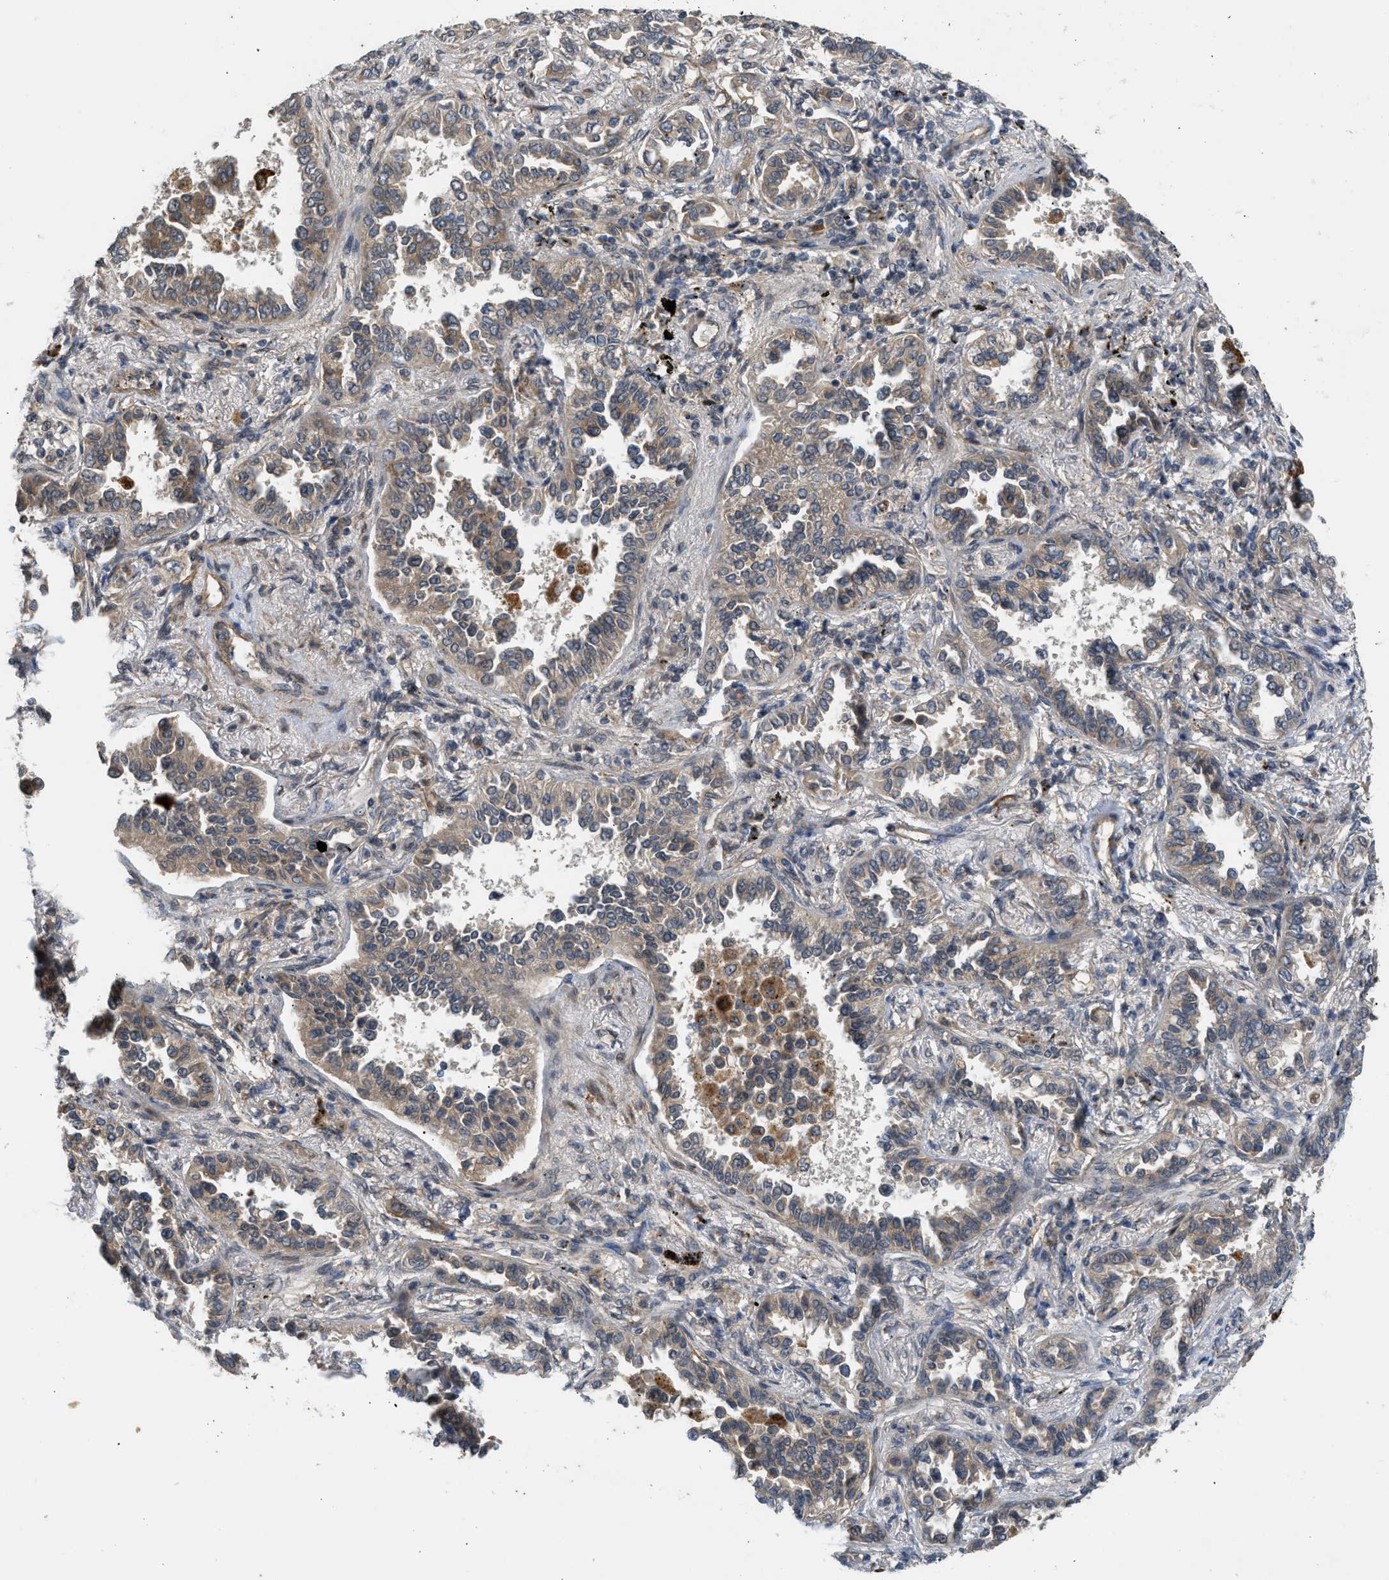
{"staining": {"intensity": "negative", "quantity": "none", "location": "none"}, "tissue": "lung cancer", "cell_type": "Tumor cells", "image_type": "cancer", "snomed": [{"axis": "morphology", "description": "Normal tissue, NOS"}, {"axis": "morphology", "description": "Adenocarcinoma, NOS"}, {"axis": "topography", "description": "Lung"}], "caption": "An immunohistochemistry (IHC) image of lung cancer (adenocarcinoma) is shown. There is no staining in tumor cells of lung cancer (adenocarcinoma).", "gene": "ADCY8", "patient": {"sex": "male", "age": 59}}